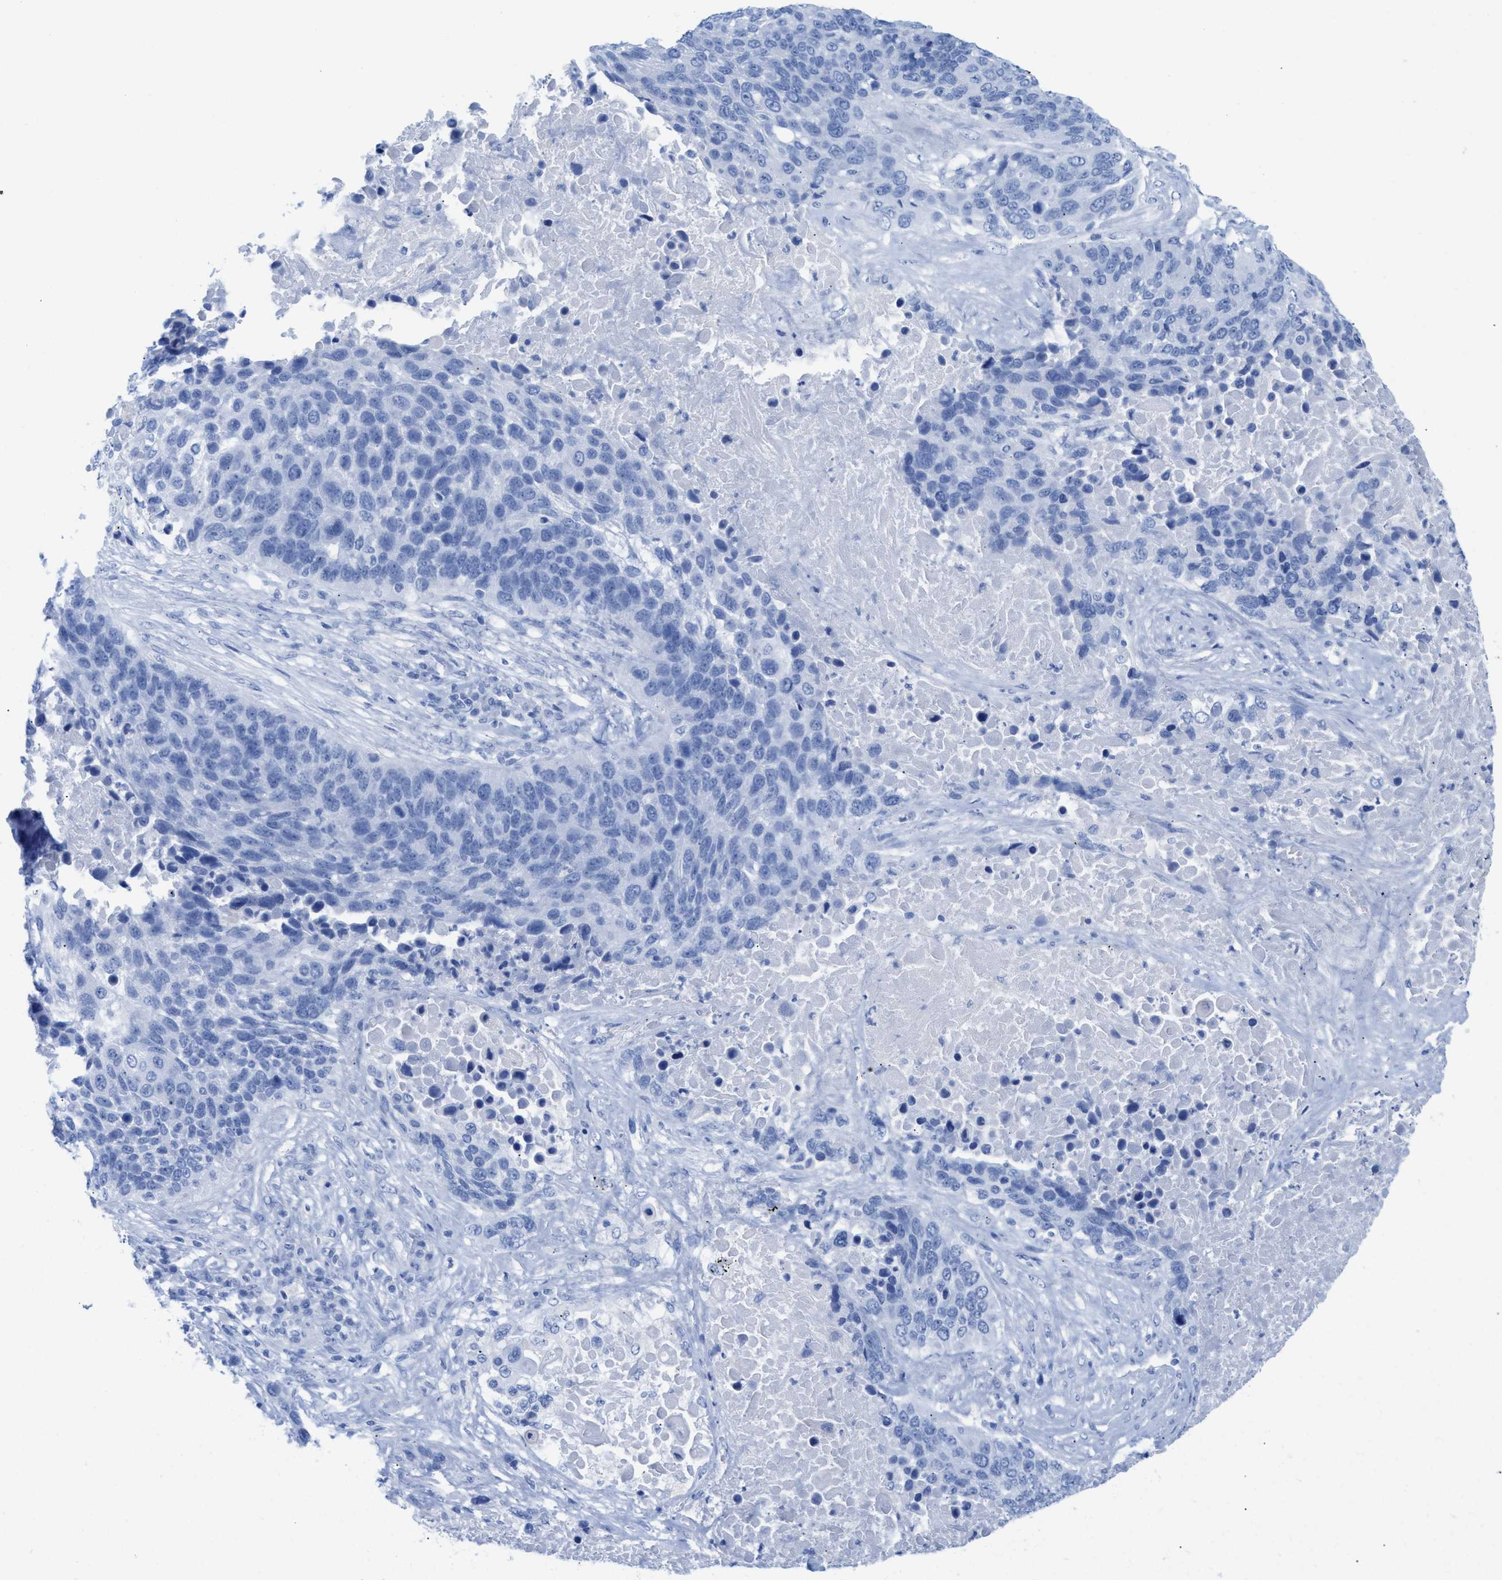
{"staining": {"intensity": "negative", "quantity": "none", "location": "none"}, "tissue": "lung cancer", "cell_type": "Tumor cells", "image_type": "cancer", "snomed": [{"axis": "morphology", "description": "Squamous cell carcinoma, NOS"}, {"axis": "topography", "description": "Lung"}], "caption": "A high-resolution histopathology image shows immunohistochemistry (IHC) staining of lung cancer, which exhibits no significant expression in tumor cells.", "gene": "ANKFN1", "patient": {"sex": "male", "age": 66}}